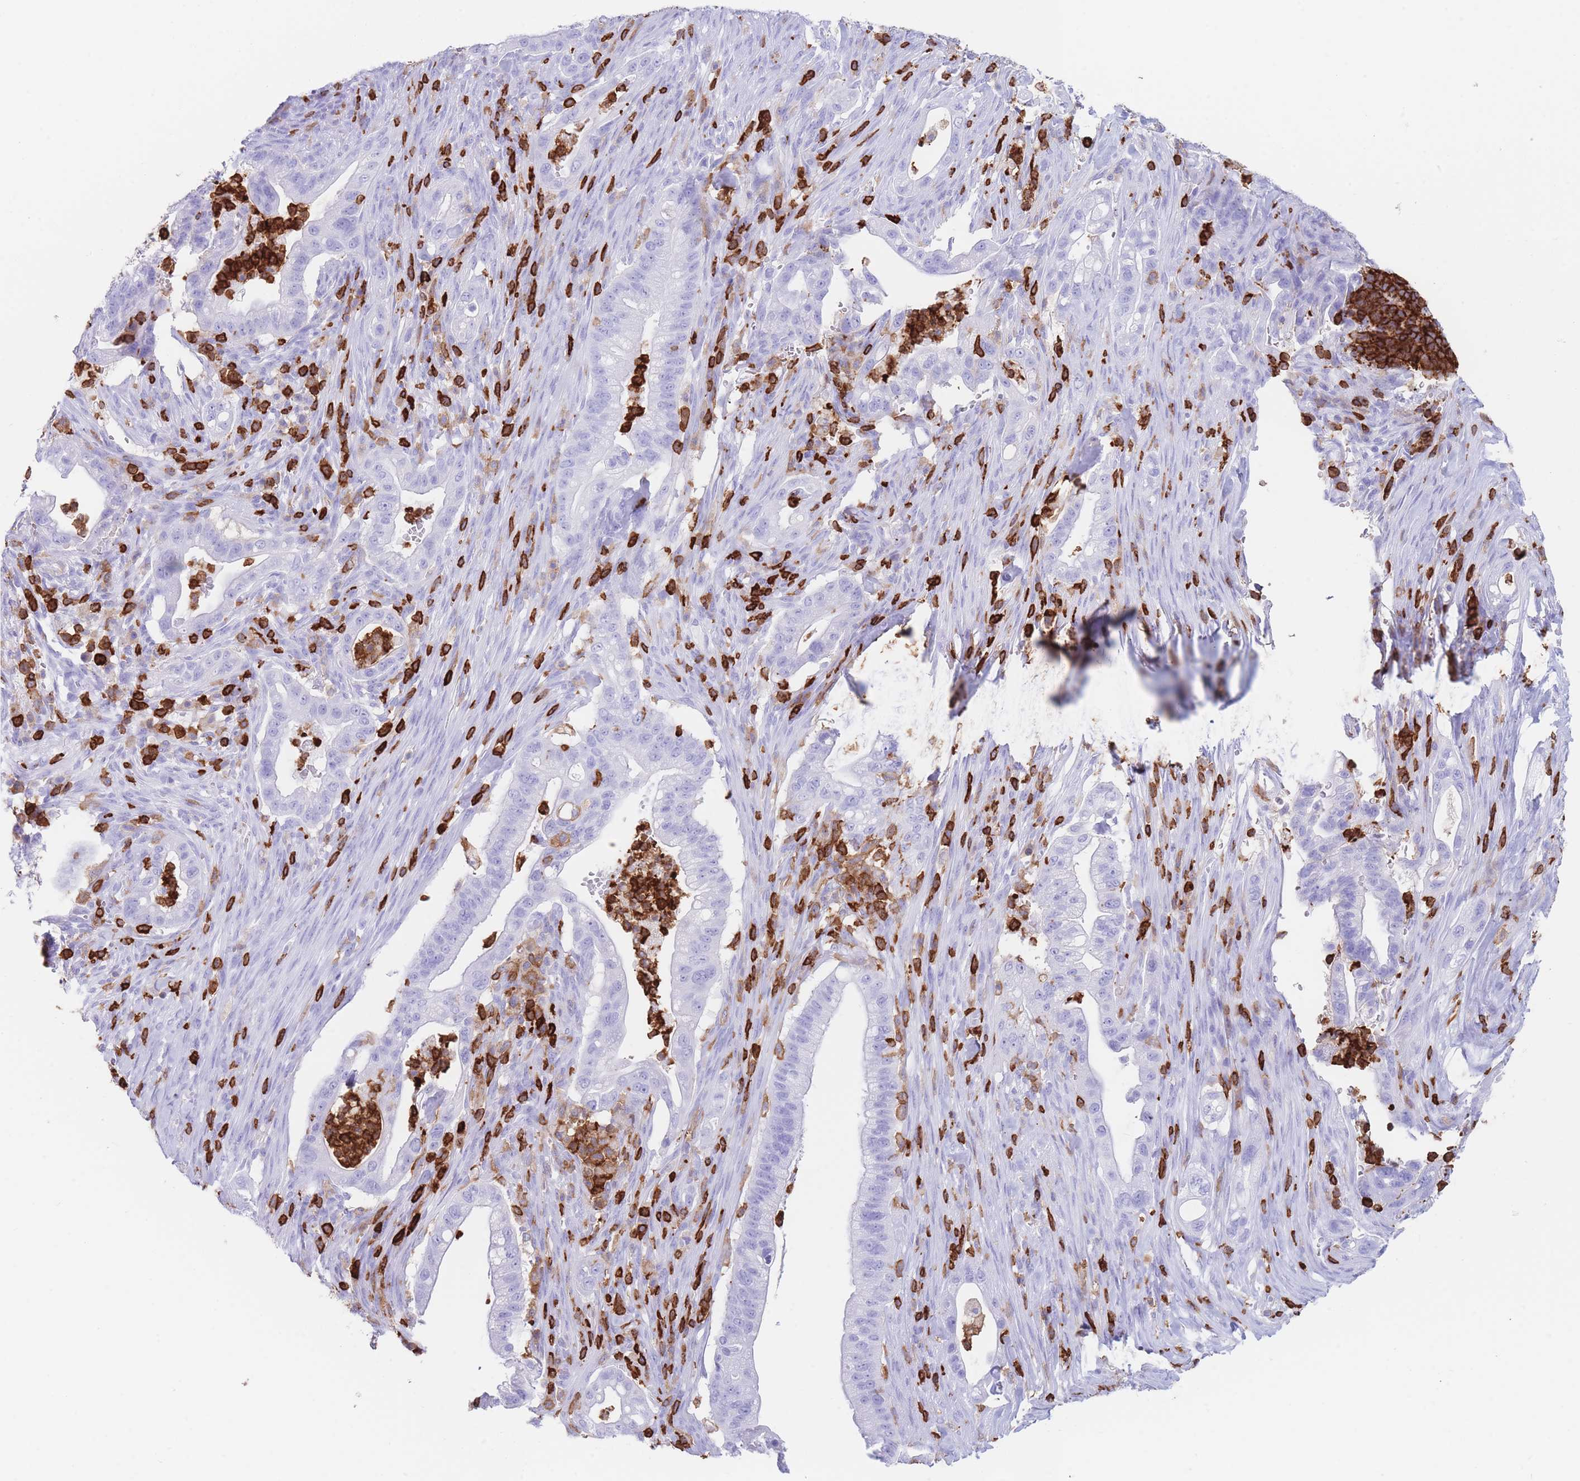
{"staining": {"intensity": "negative", "quantity": "none", "location": "none"}, "tissue": "pancreatic cancer", "cell_type": "Tumor cells", "image_type": "cancer", "snomed": [{"axis": "morphology", "description": "Adenocarcinoma, NOS"}, {"axis": "topography", "description": "Pancreas"}], "caption": "Immunohistochemistry (IHC) of adenocarcinoma (pancreatic) reveals no positivity in tumor cells.", "gene": "CORO1A", "patient": {"sex": "male", "age": 44}}